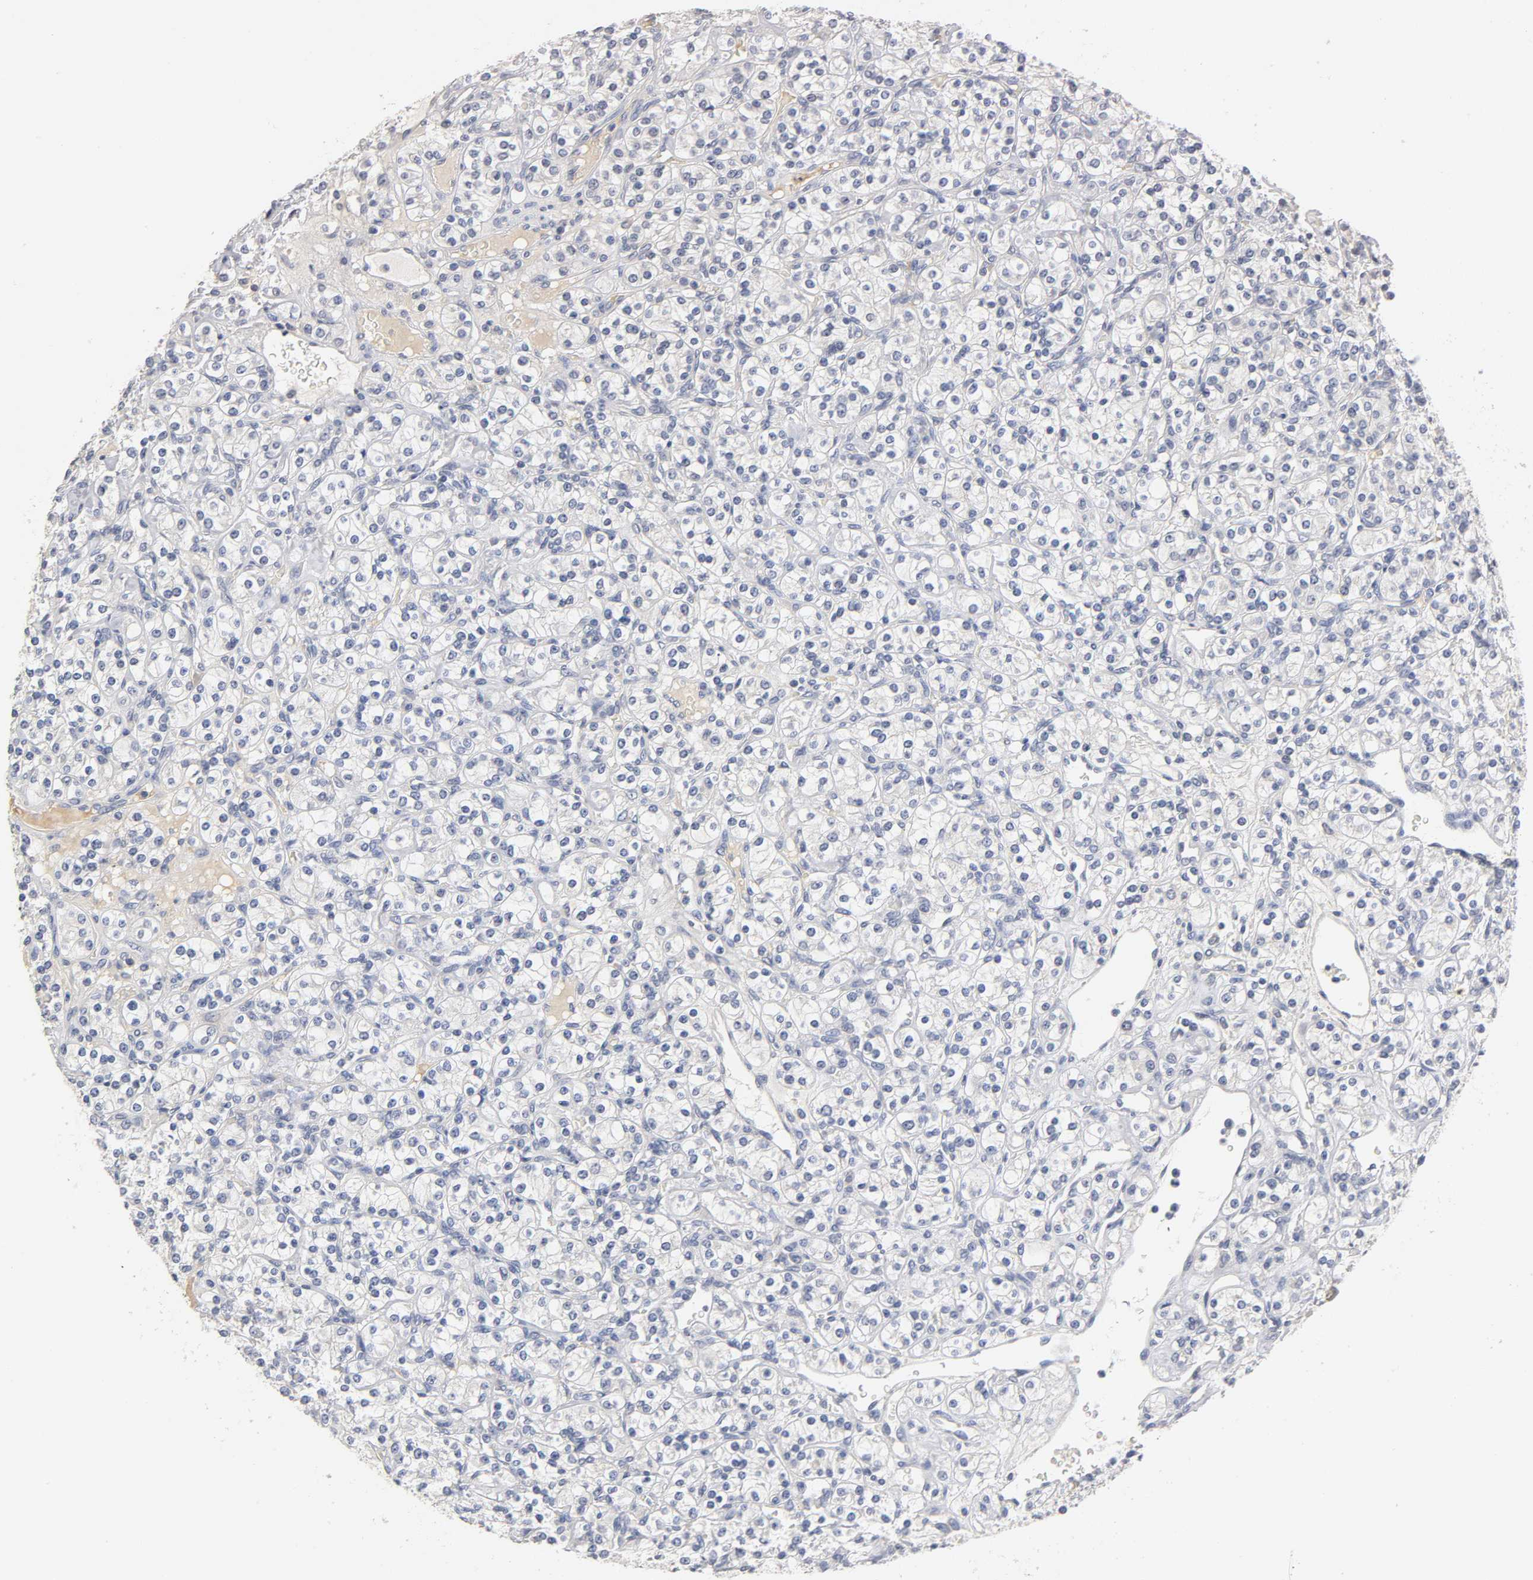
{"staining": {"intensity": "negative", "quantity": "none", "location": "none"}, "tissue": "renal cancer", "cell_type": "Tumor cells", "image_type": "cancer", "snomed": [{"axis": "morphology", "description": "Adenocarcinoma, NOS"}, {"axis": "topography", "description": "Kidney"}], "caption": "IHC of renal adenocarcinoma demonstrates no staining in tumor cells.", "gene": "OVOL1", "patient": {"sex": "male", "age": 77}}